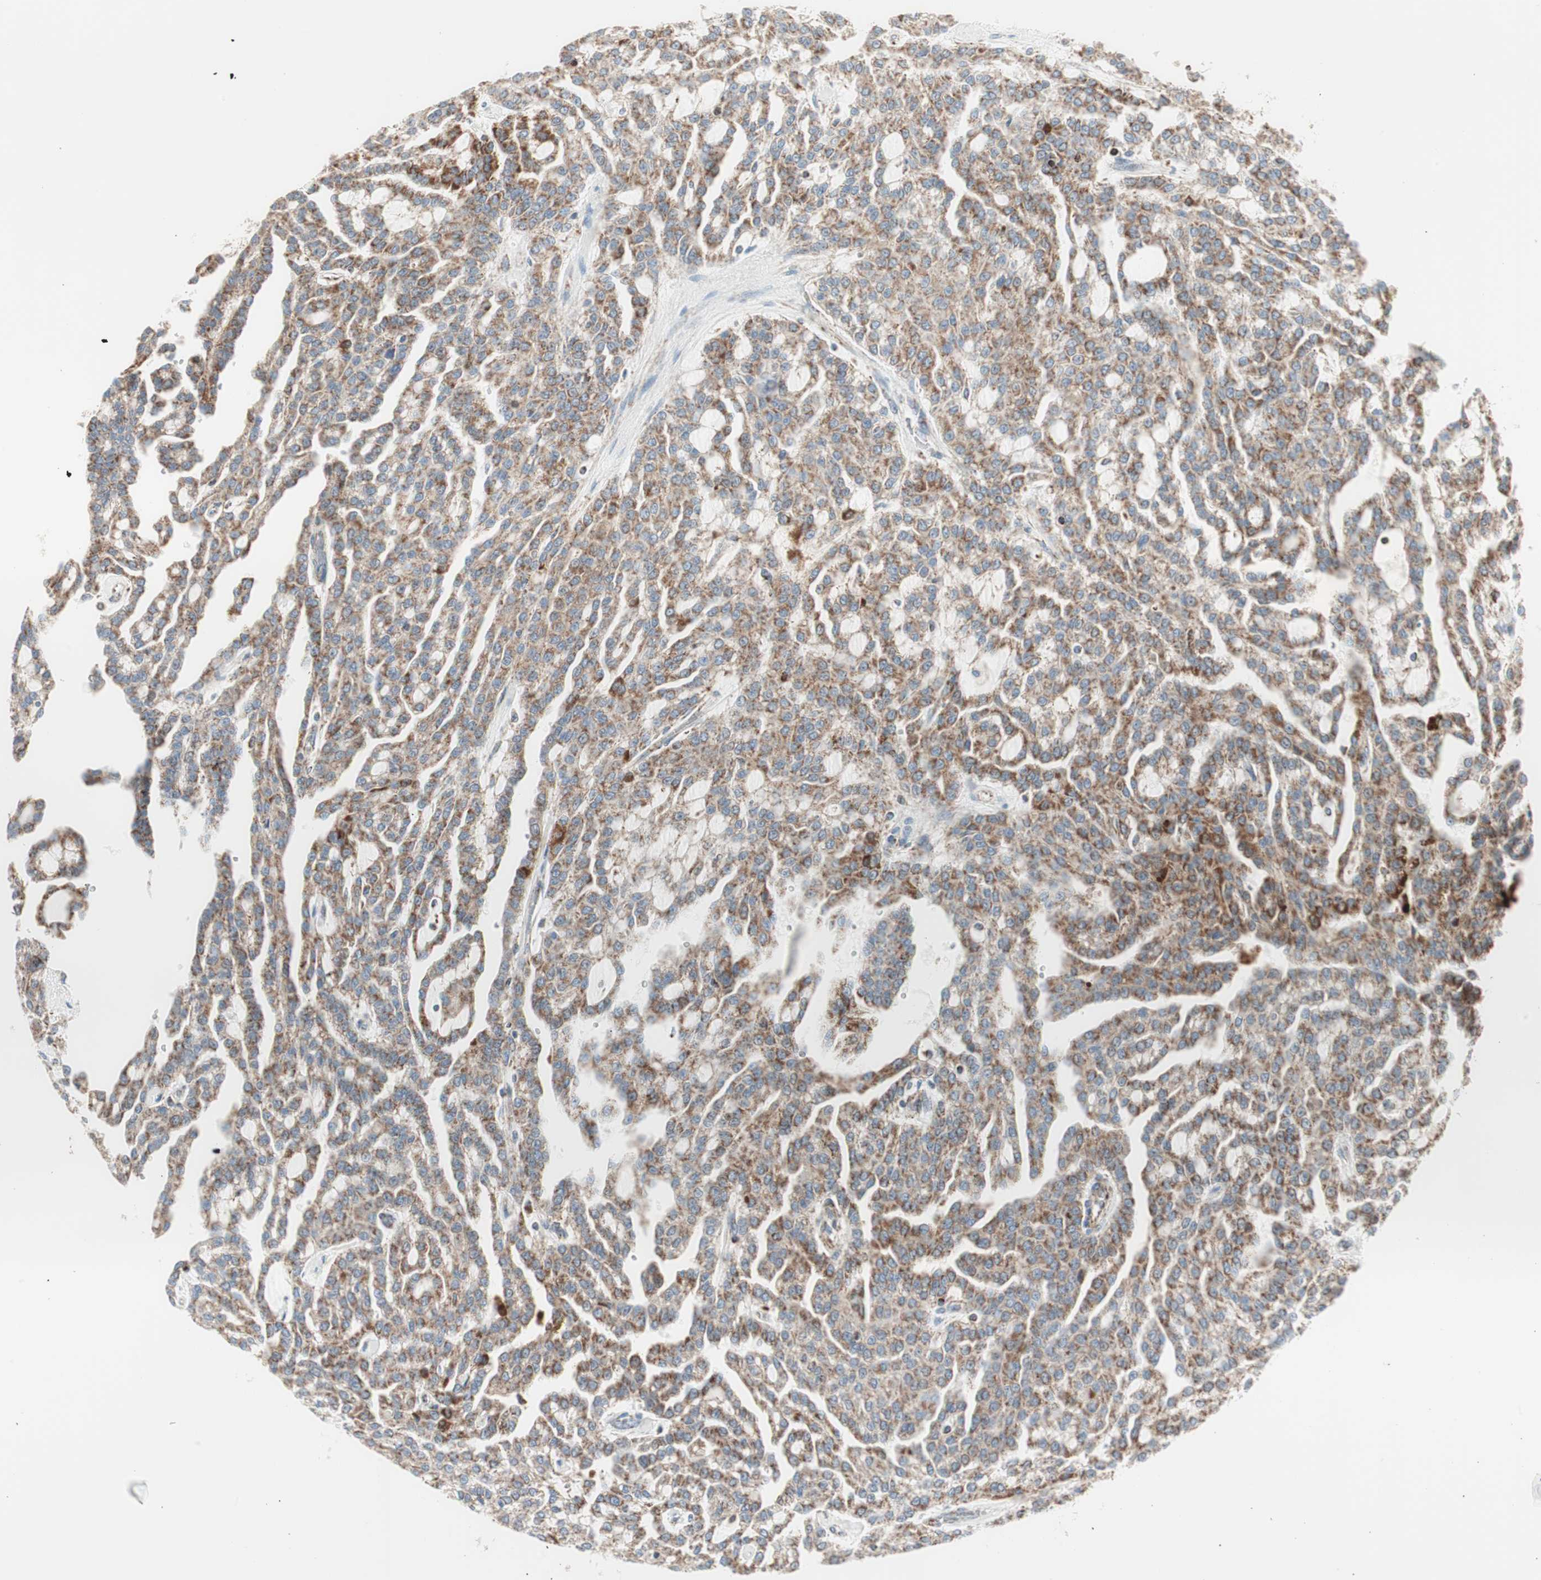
{"staining": {"intensity": "moderate", "quantity": ">75%", "location": "cytoplasmic/membranous"}, "tissue": "renal cancer", "cell_type": "Tumor cells", "image_type": "cancer", "snomed": [{"axis": "morphology", "description": "Adenocarcinoma, NOS"}, {"axis": "topography", "description": "Kidney"}], "caption": "Adenocarcinoma (renal) was stained to show a protein in brown. There is medium levels of moderate cytoplasmic/membranous positivity in about >75% of tumor cells.", "gene": "TOMM20", "patient": {"sex": "male", "age": 63}}